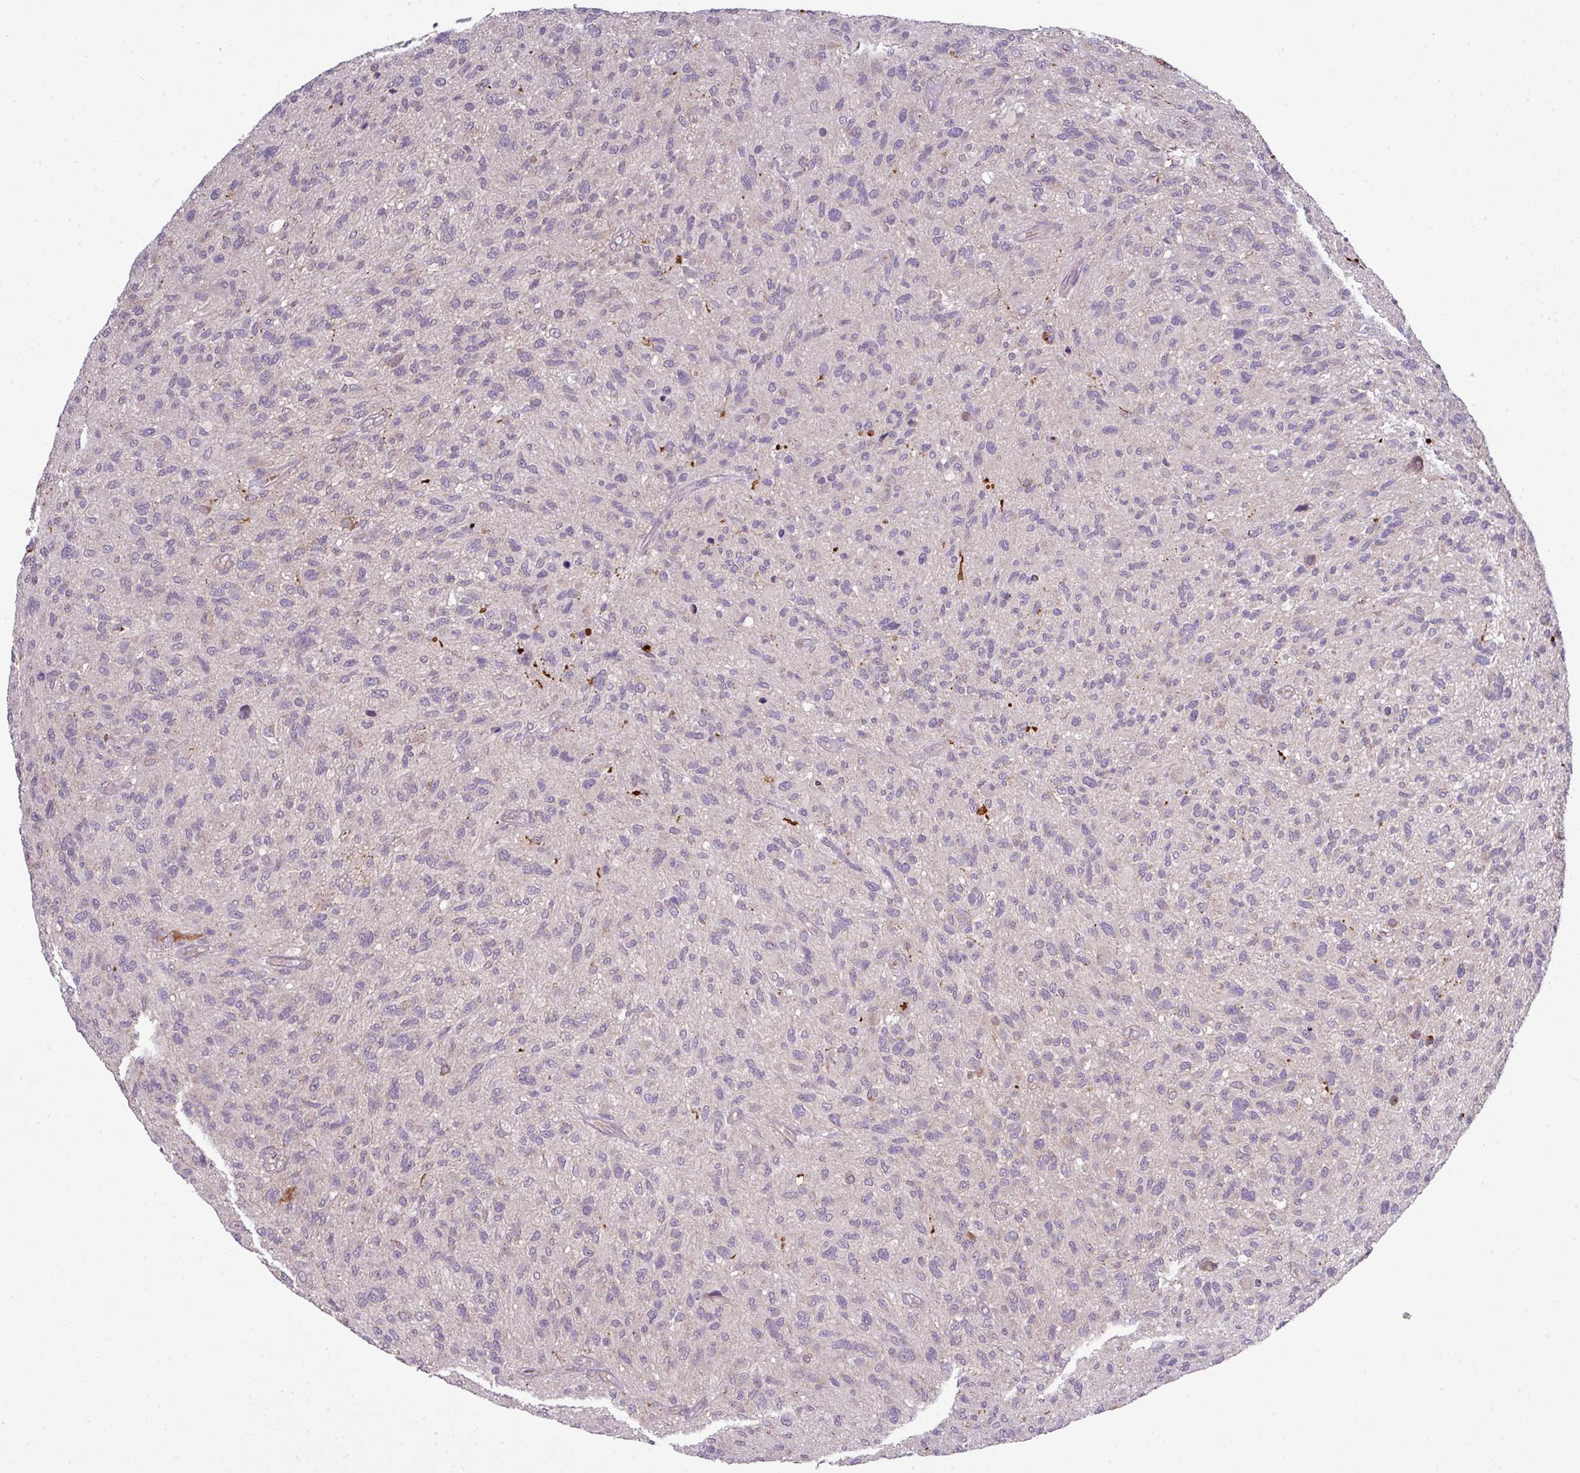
{"staining": {"intensity": "negative", "quantity": "none", "location": "none"}, "tissue": "glioma", "cell_type": "Tumor cells", "image_type": "cancer", "snomed": [{"axis": "morphology", "description": "Glioma, malignant, High grade"}, {"axis": "topography", "description": "Brain"}], "caption": "Immunohistochemistry (IHC) histopathology image of neoplastic tissue: human malignant glioma (high-grade) stained with DAB (3,3'-diaminobenzidine) demonstrates no significant protein expression in tumor cells.", "gene": "PAPLN", "patient": {"sex": "male", "age": 47}}